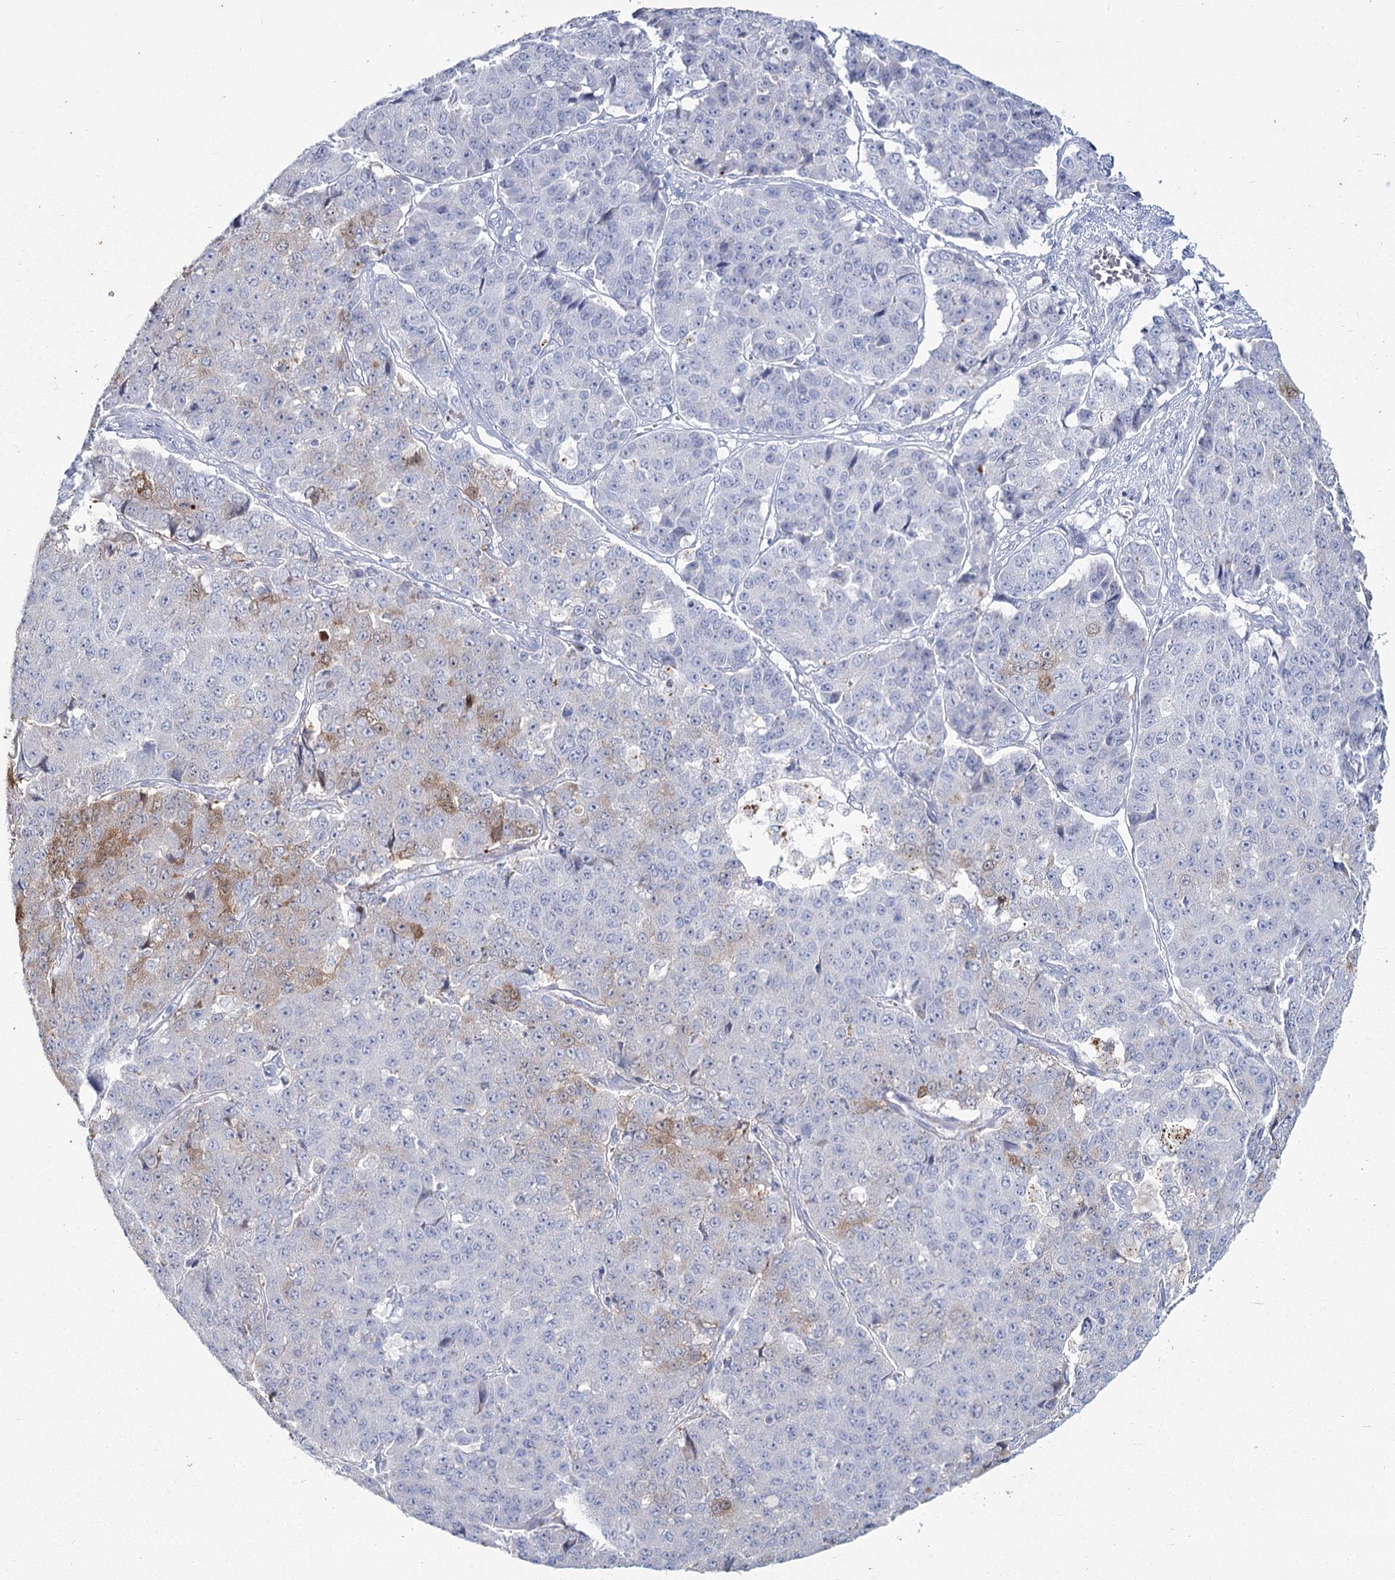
{"staining": {"intensity": "negative", "quantity": "none", "location": "none"}, "tissue": "pancreatic cancer", "cell_type": "Tumor cells", "image_type": "cancer", "snomed": [{"axis": "morphology", "description": "Adenocarcinoma, NOS"}, {"axis": "topography", "description": "Pancreas"}], "caption": "Protein analysis of pancreatic adenocarcinoma exhibits no significant staining in tumor cells.", "gene": "SLC6A19", "patient": {"sex": "male", "age": 50}}